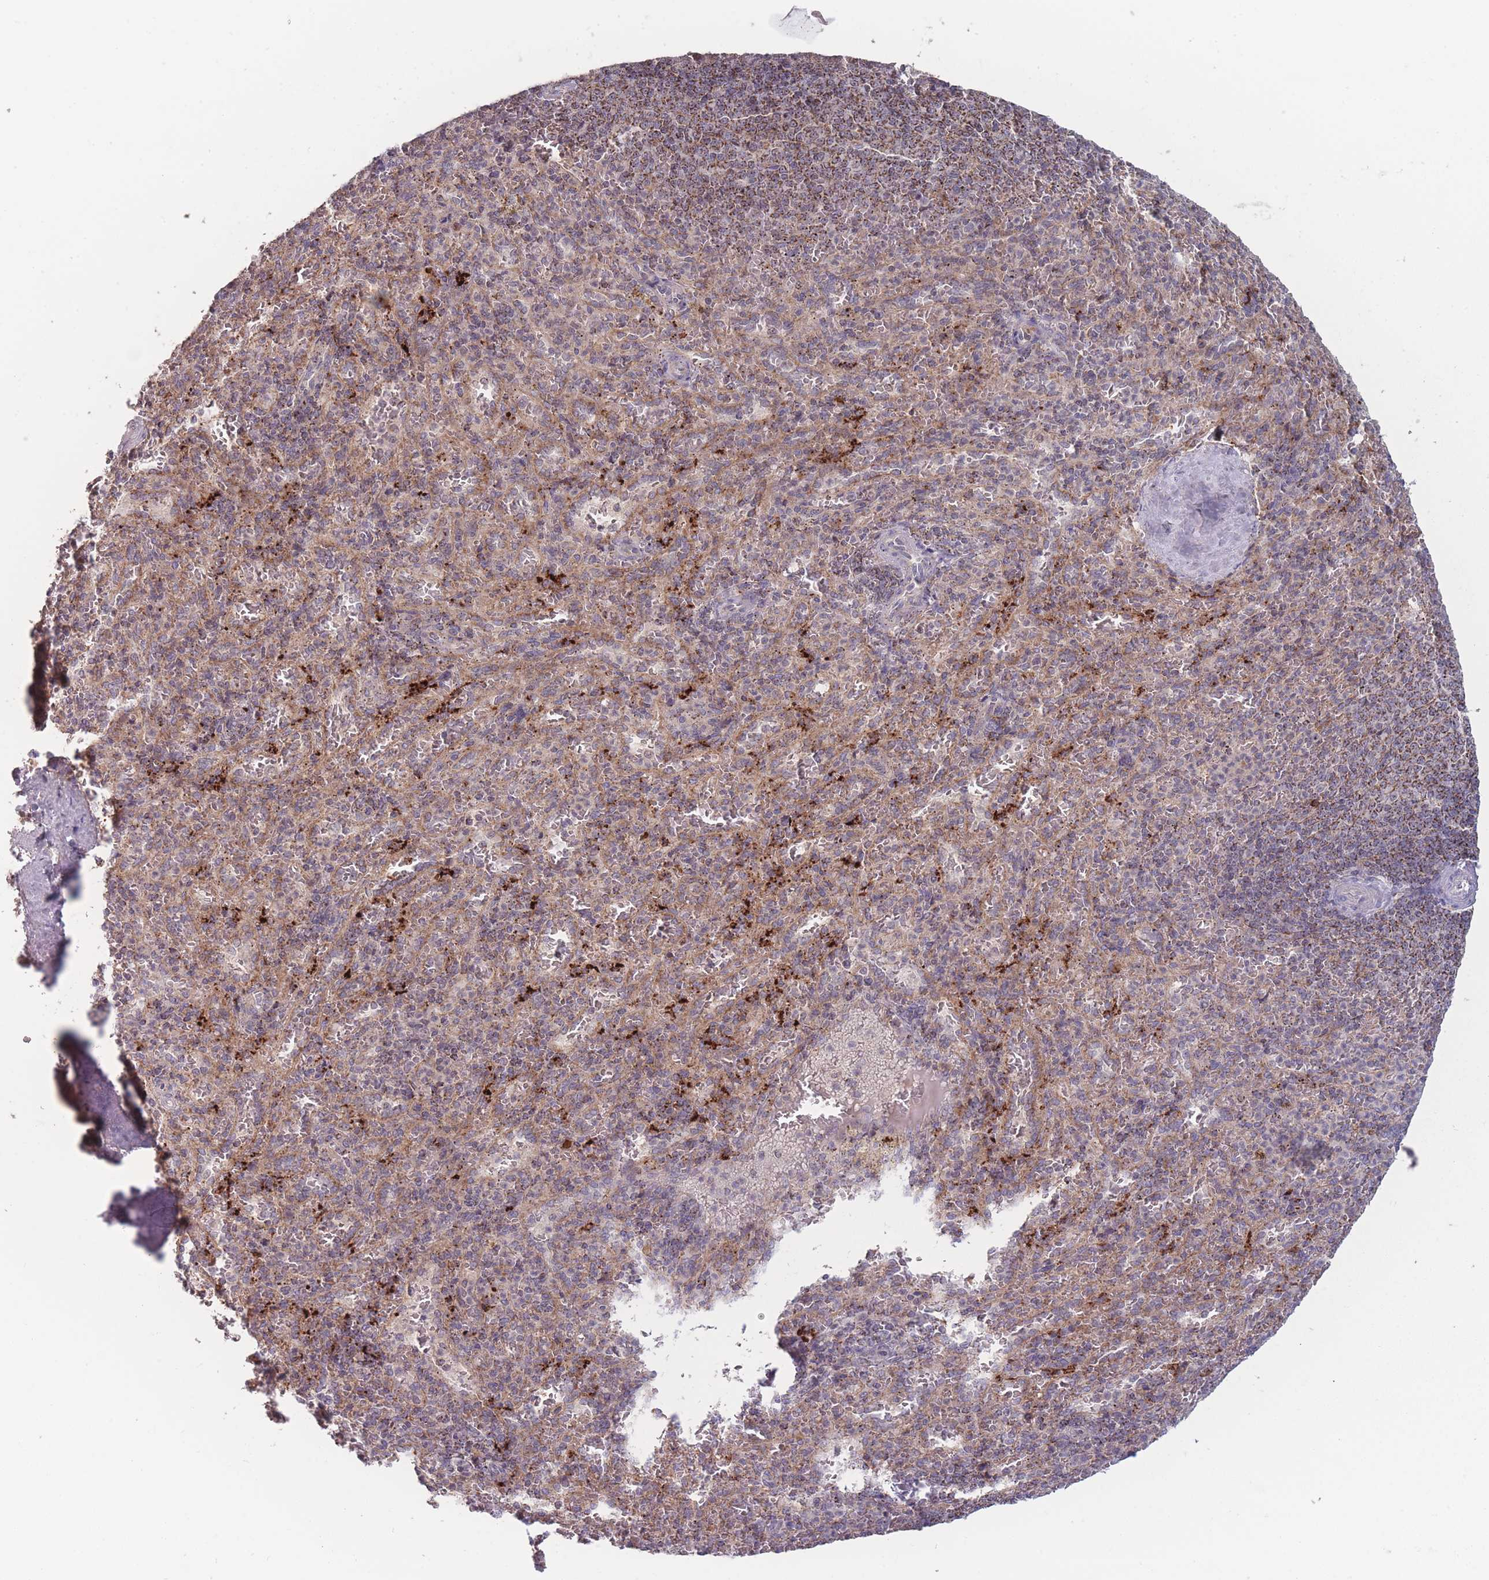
{"staining": {"intensity": "moderate", "quantity": "<25%", "location": "cytoplasmic/membranous"}, "tissue": "spleen", "cell_type": "Cells in red pulp", "image_type": "normal", "snomed": [{"axis": "morphology", "description": "Normal tissue, NOS"}, {"axis": "topography", "description": "Spleen"}], "caption": "This image reveals unremarkable spleen stained with immunohistochemistry to label a protein in brown. The cytoplasmic/membranous of cells in red pulp show moderate positivity for the protein. Nuclei are counter-stained blue.", "gene": "TMEM232", "patient": {"sex": "female", "age": 21}}